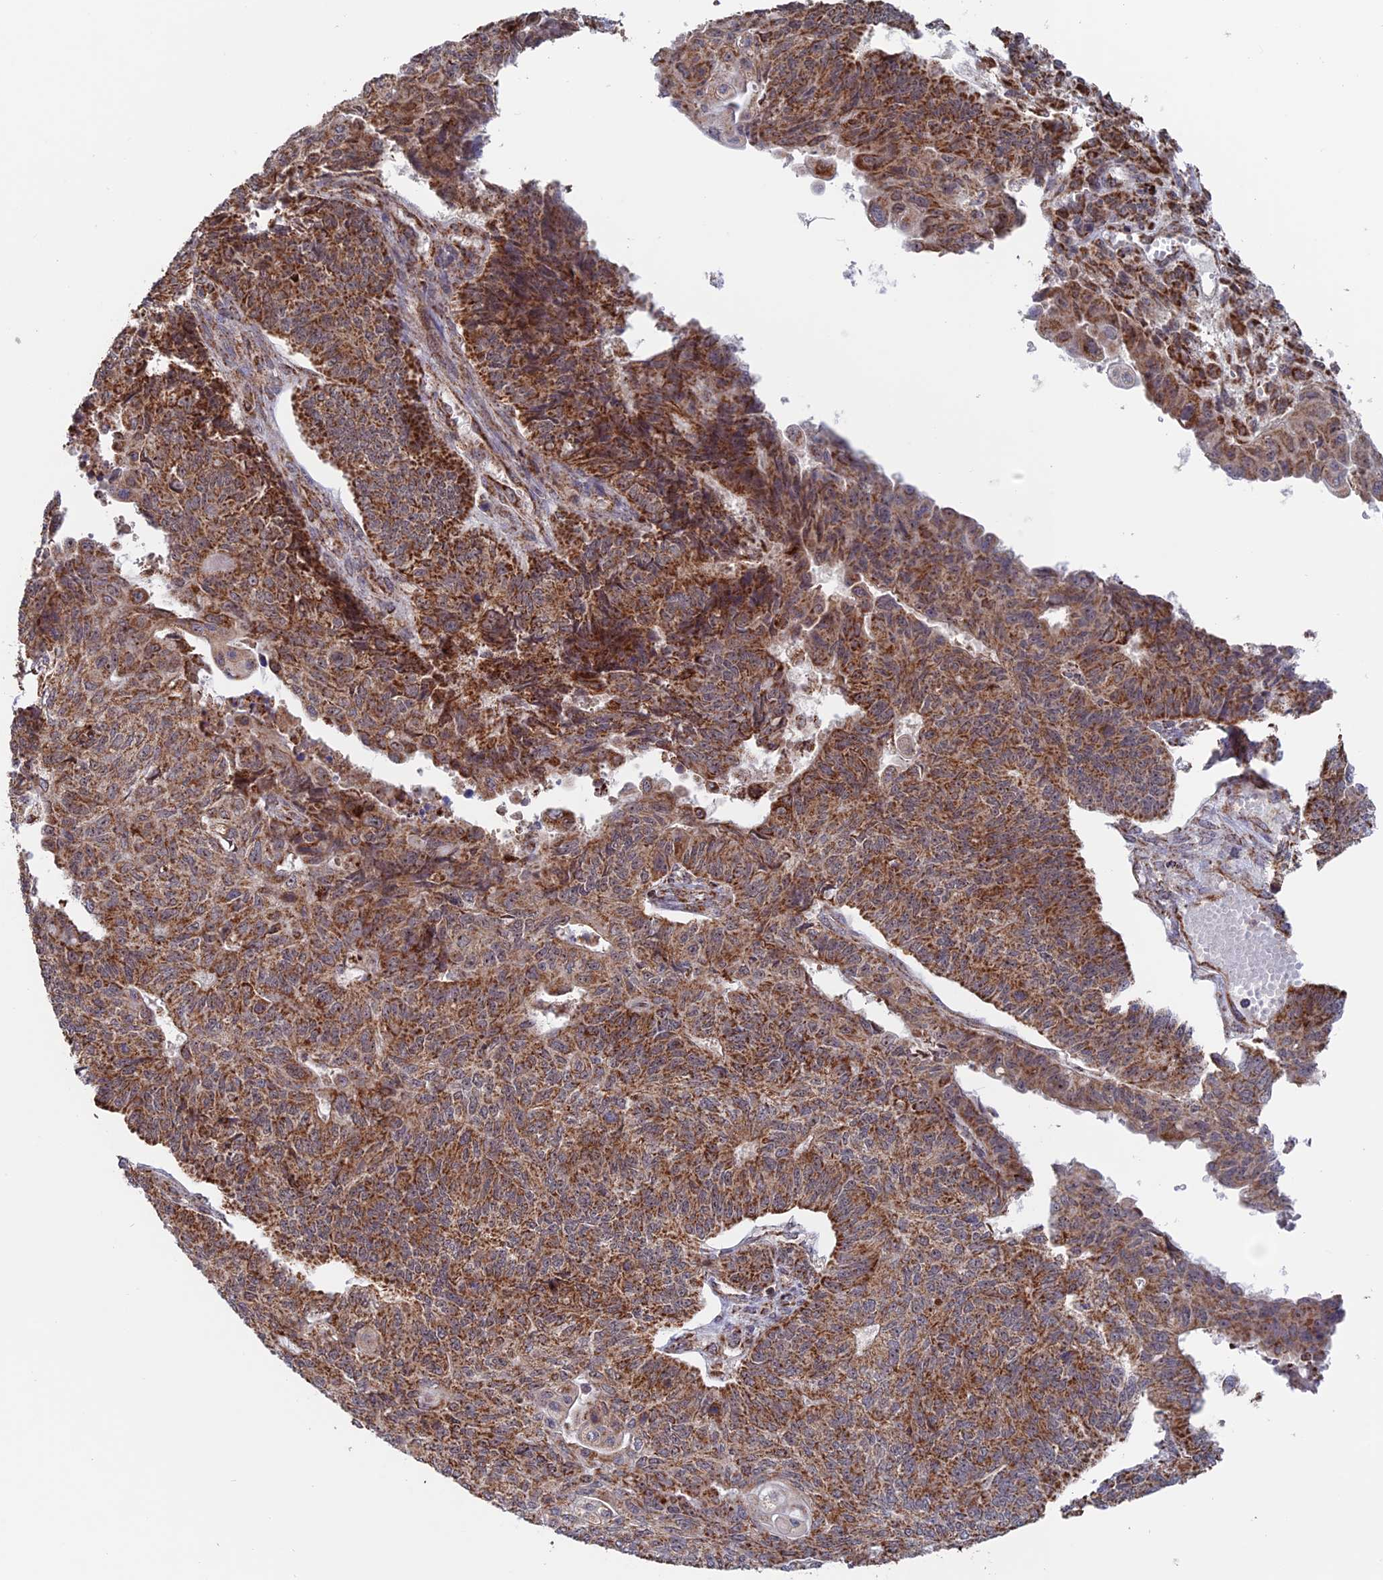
{"staining": {"intensity": "moderate", "quantity": ">75%", "location": "cytoplasmic/membranous"}, "tissue": "endometrial cancer", "cell_type": "Tumor cells", "image_type": "cancer", "snomed": [{"axis": "morphology", "description": "Adenocarcinoma, NOS"}, {"axis": "topography", "description": "Endometrium"}], "caption": "This photomicrograph demonstrates IHC staining of adenocarcinoma (endometrial), with medium moderate cytoplasmic/membranous expression in about >75% of tumor cells.", "gene": "DTYMK", "patient": {"sex": "female", "age": 32}}